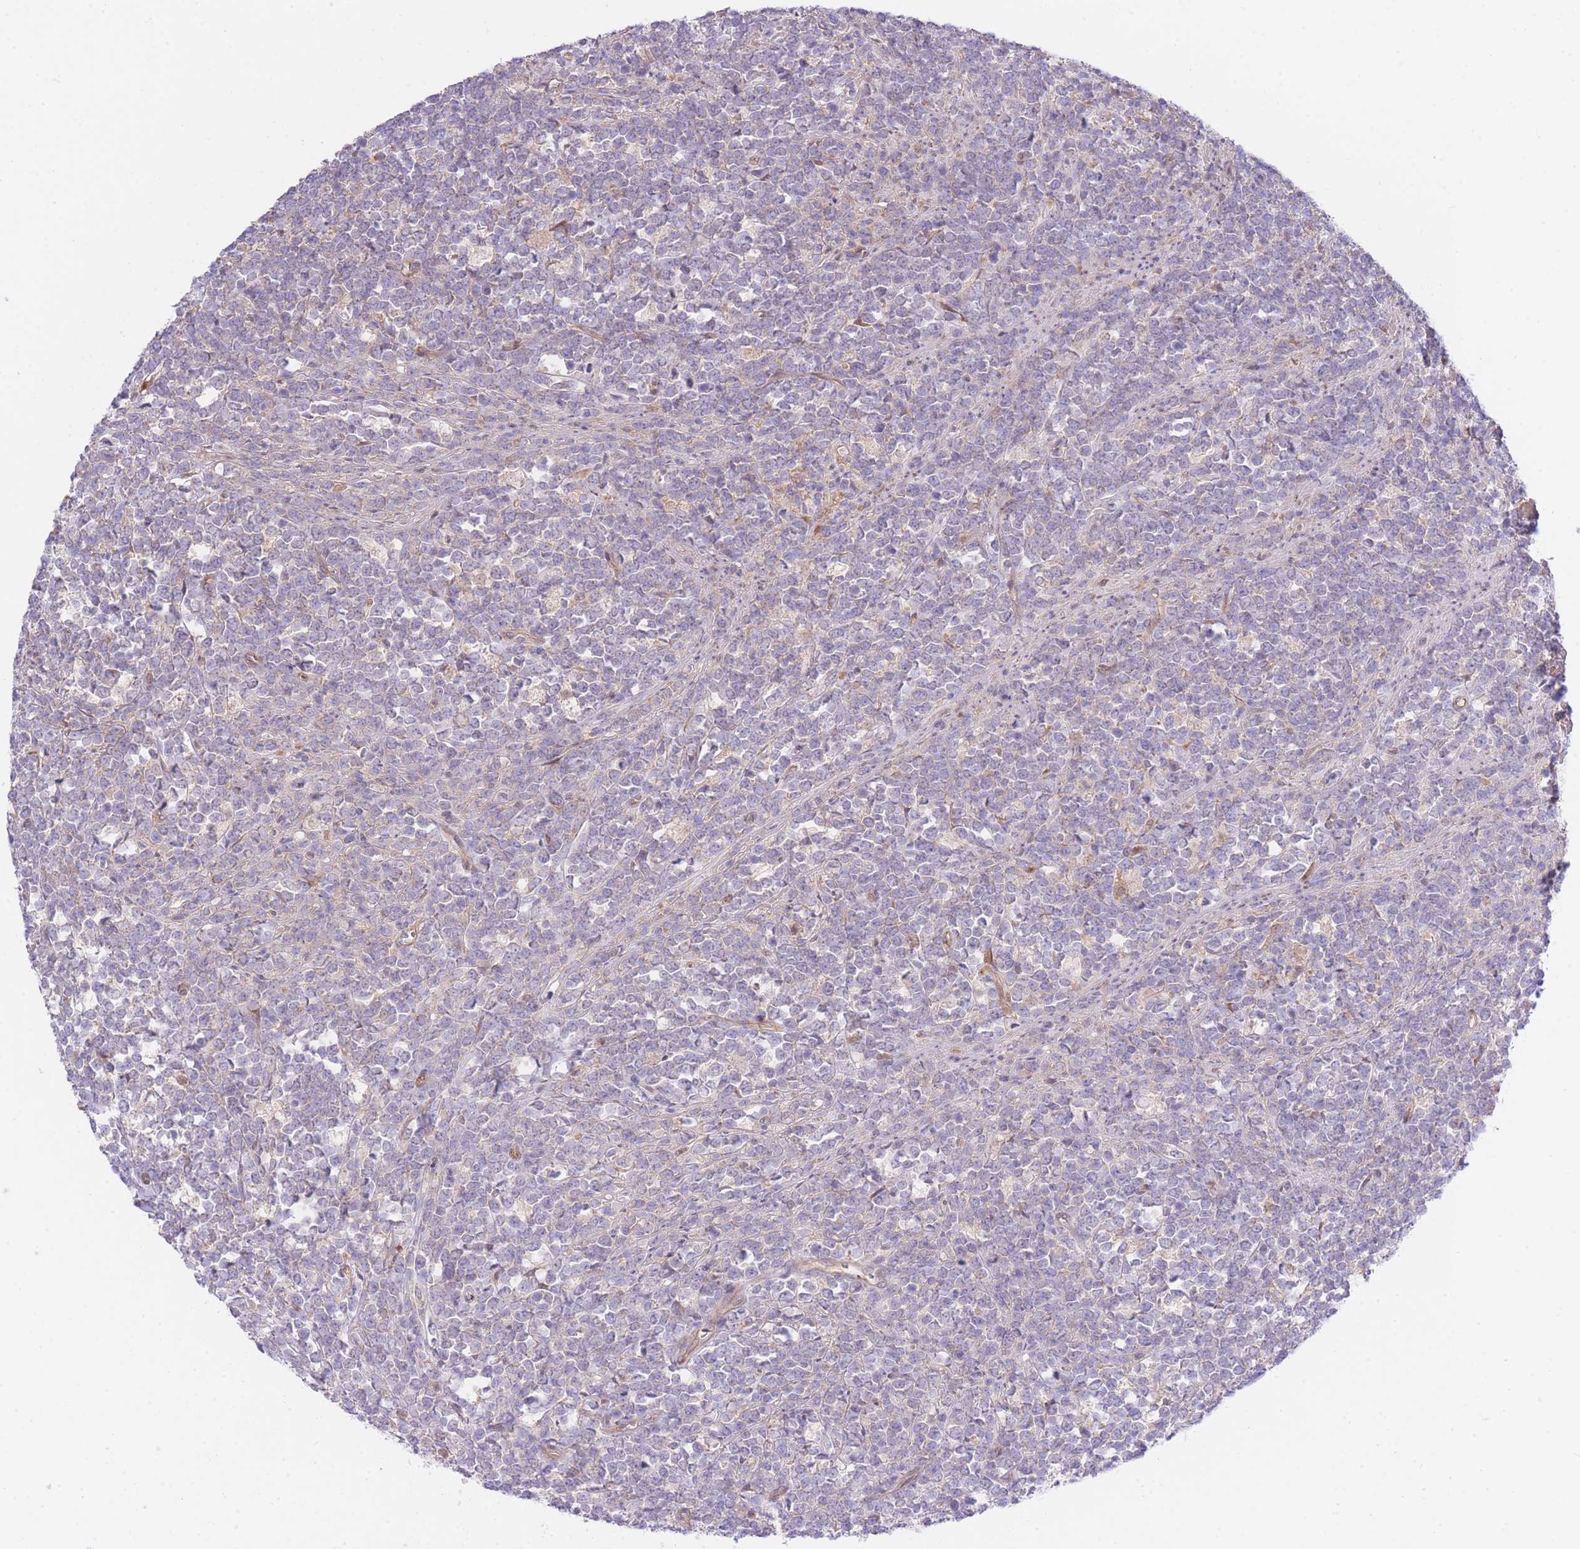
{"staining": {"intensity": "negative", "quantity": "none", "location": "none"}, "tissue": "lymphoma", "cell_type": "Tumor cells", "image_type": "cancer", "snomed": [{"axis": "morphology", "description": "Malignant lymphoma, non-Hodgkin's type, High grade"}, {"axis": "topography", "description": "Small intestine"}, {"axis": "topography", "description": "Colon"}], "caption": "Tumor cells are negative for brown protein staining in high-grade malignant lymphoma, non-Hodgkin's type.", "gene": "CHAC1", "patient": {"sex": "male", "age": 8}}